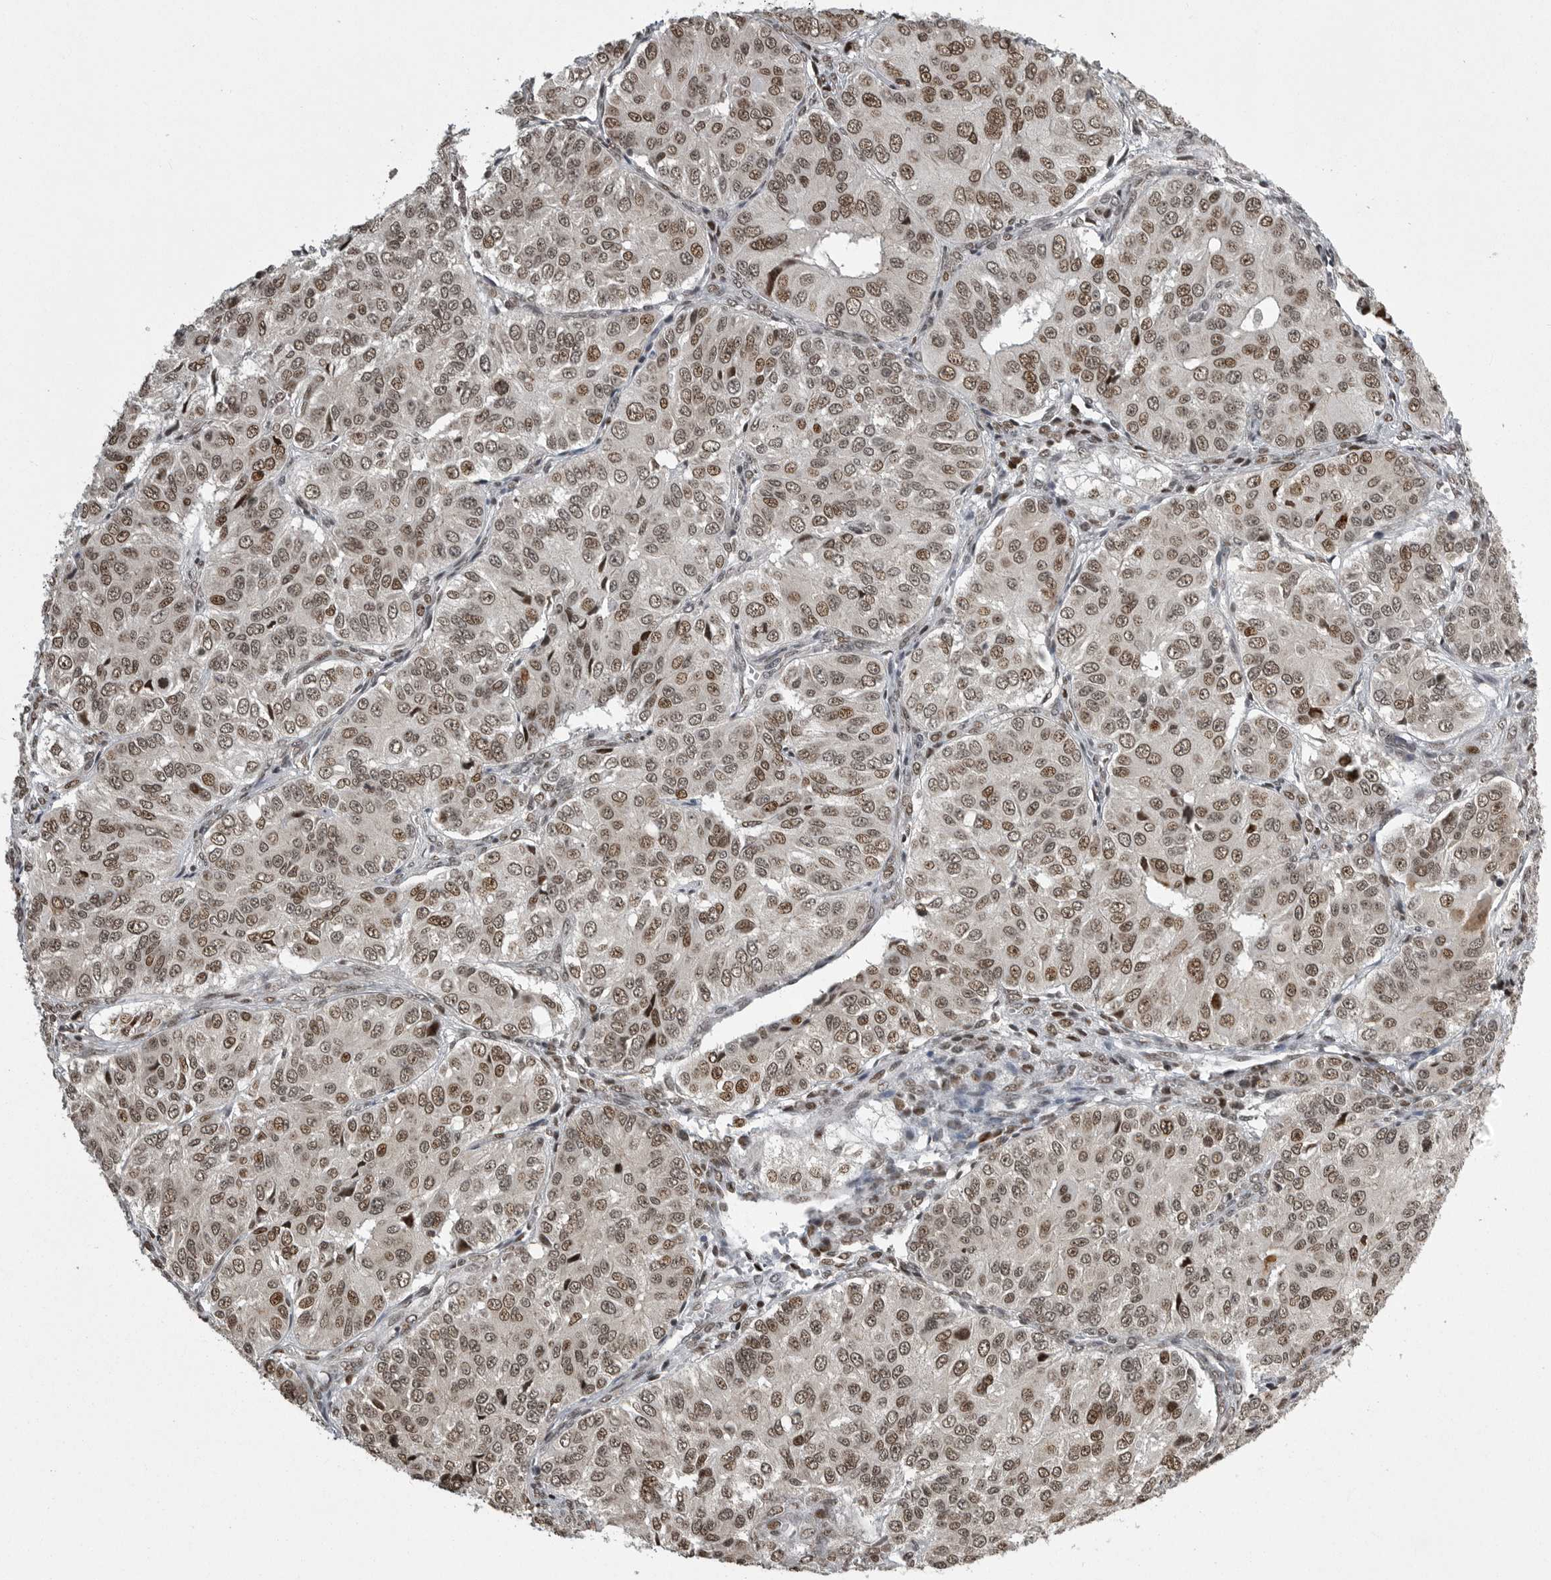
{"staining": {"intensity": "moderate", "quantity": ">75%", "location": "nuclear"}, "tissue": "ovarian cancer", "cell_type": "Tumor cells", "image_type": "cancer", "snomed": [{"axis": "morphology", "description": "Carcinoma, endometroid"}, {"axis": "topography", "description": "Ovary"}], "caption": "Brown immunohistochemical staining in human ovarian cancer exhibits moderate nuclear expression in approximately >75% of tumor cells.", "gene": "YAF2", "patient": {"sex": "female", "age": 51}}